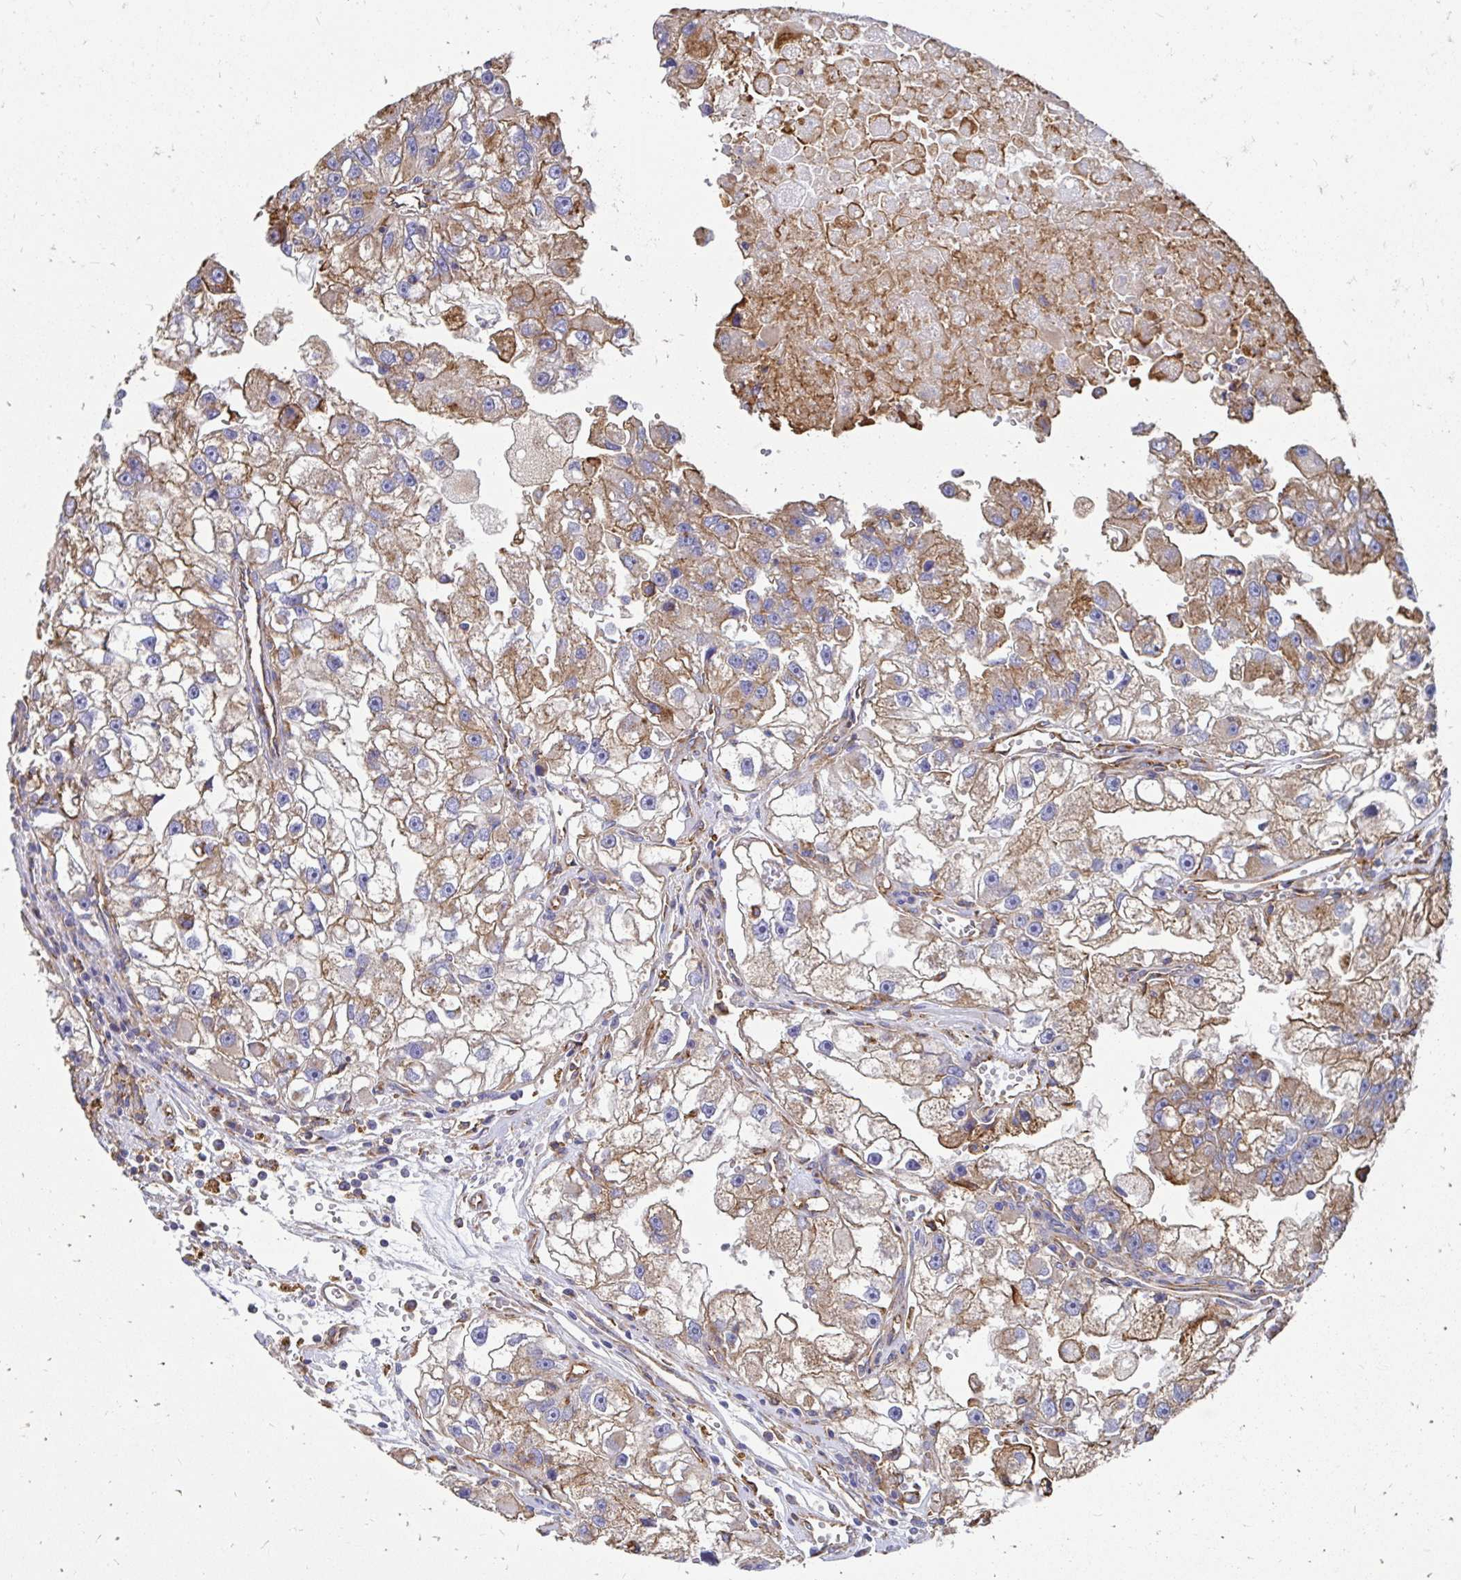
{"staining": {"intensity": "moderate", "quantity": "25%-75%", "location": "cytoplasmic/membranous"}, "tissue": "renal cancer", "cell_type": "Tumor cells", "image_type": "cancer", "snomed": [{"axis": "morphology", "description": "Adenocarcinoma, NOS"}, {"axis": "topography", "description": "Kidney"}], "caption": "An immunohistochemistry micrograph of neoplastic tissue is shown. Protein staining in brown highlights moderate cytoplasmic/membranous positivity in renal cancer (adenocarcinoma) within tumor cells.", "gene": "CLTC", "patient": {"sex": "male", "age": 63}}